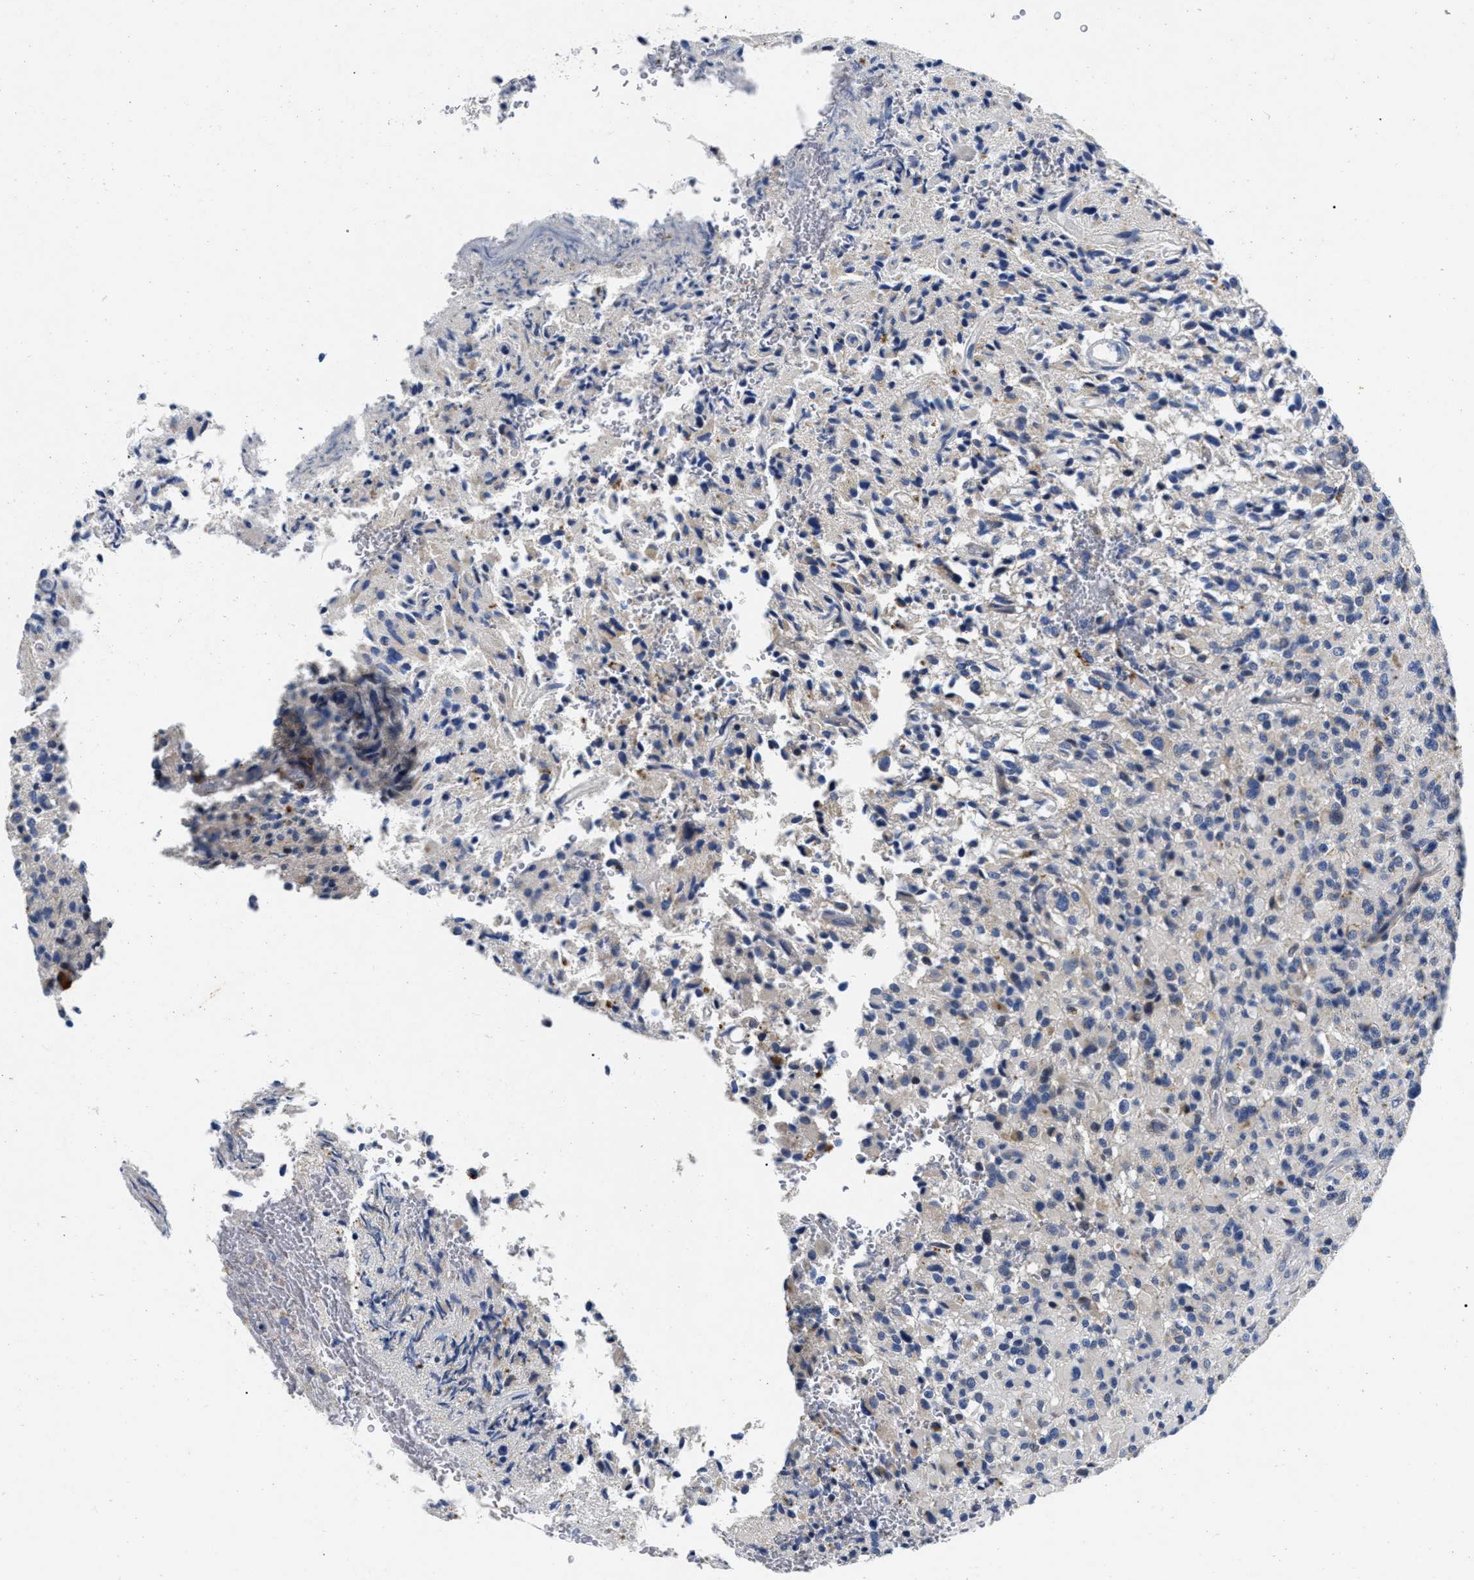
{"staining": {"intensity": "negative", "quantity": "none", "location": "none"}, "tissue": "glioma", "cell_type": "Tumor cells", "image_type": "cancer", "snomed": [{"axis": "morphology", "description": "Glioma, malignant, High grade"}, {"axis": "topography", "description": "Brain"}], "caption": "The histopathology image shows no staining of tumor cells in malignant glioma (high-grade).", "gene": "LAD1", "patient": {"sex": "male", "age": 71}}